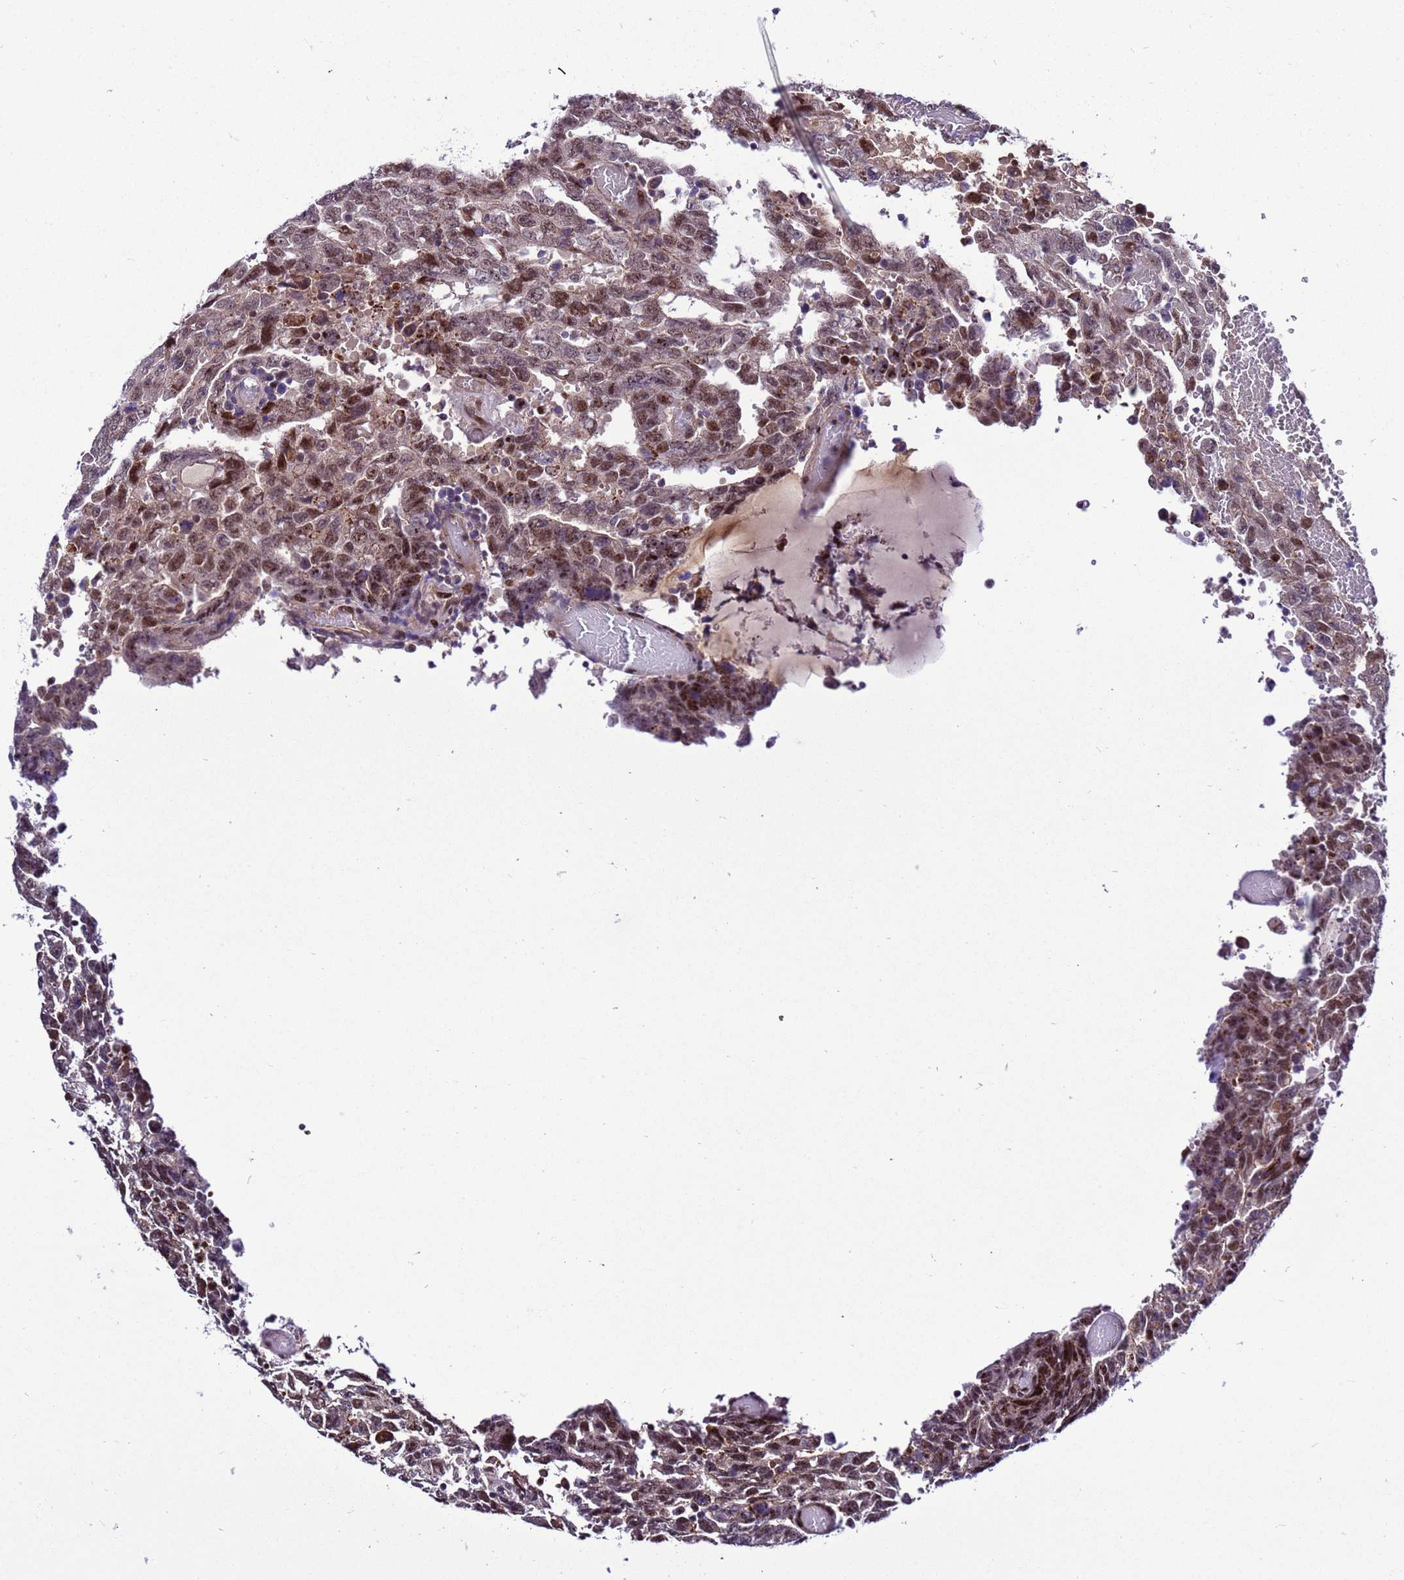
{"staining": {"intensity": "moderate", "quantity": ">75%", "location": "nuclear"}, "tissue": "testis cancer", "cell_type": "Tumor cells", "image_type": "cancer", "snomed": [{"axis": "morphology", "description": "Carcinoma, Embryonal, NOS"}, {"axis": "topography", "description": "Testis"}], "caption": "Protein expression analysis of human testis cancer reveals moderate nuclear staining in approximately >75% of tumor cells.", "gene": "RASD1", "patient": {"sex": "male", "age": 26}}